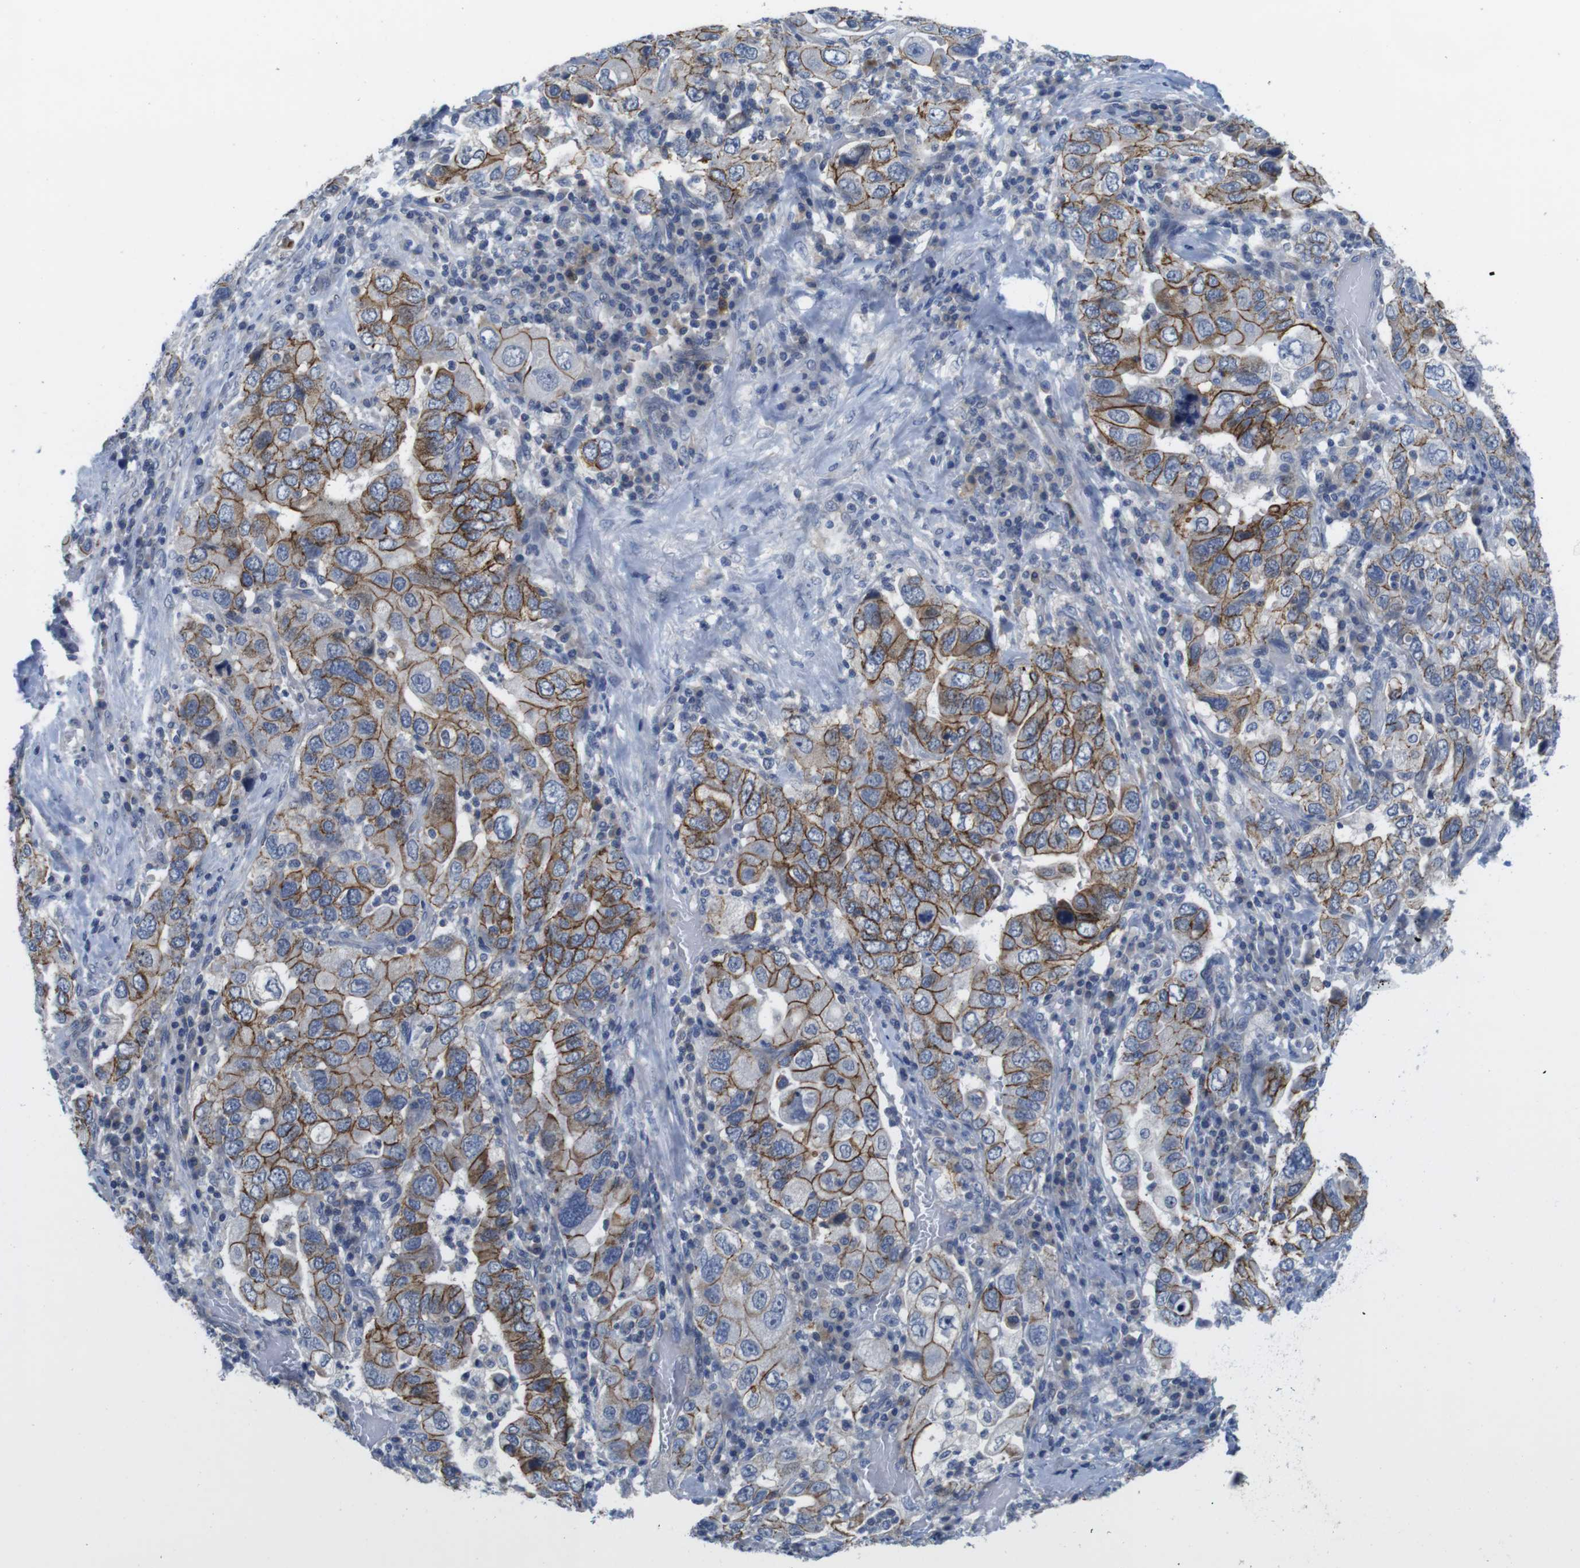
{"staining": {"intensity": "strong", "quantity": ">75%", "location": "cytoplasmic/membranous"}, "tissue": "stomach cancer", "cell_type": "Tumor cells", "image_type": "cancer", "snomed": [{"axis": "morphology", "description": "Adenocarcinoma, NOS"}, {"axis": "topography", "description": "Stomach, upper"}], "caption": "Immunohistochemical staining of human stomach cancer exhibits strong cytoplasmic/membranous protein expression in approximately >75% of tumor cells. Immunohistochemistry (ihc) stains the protein of interest in brown and the nuclei are stained blue.", "gene": "SCRIB", "patient": {"sex": "male", "age": 62}}